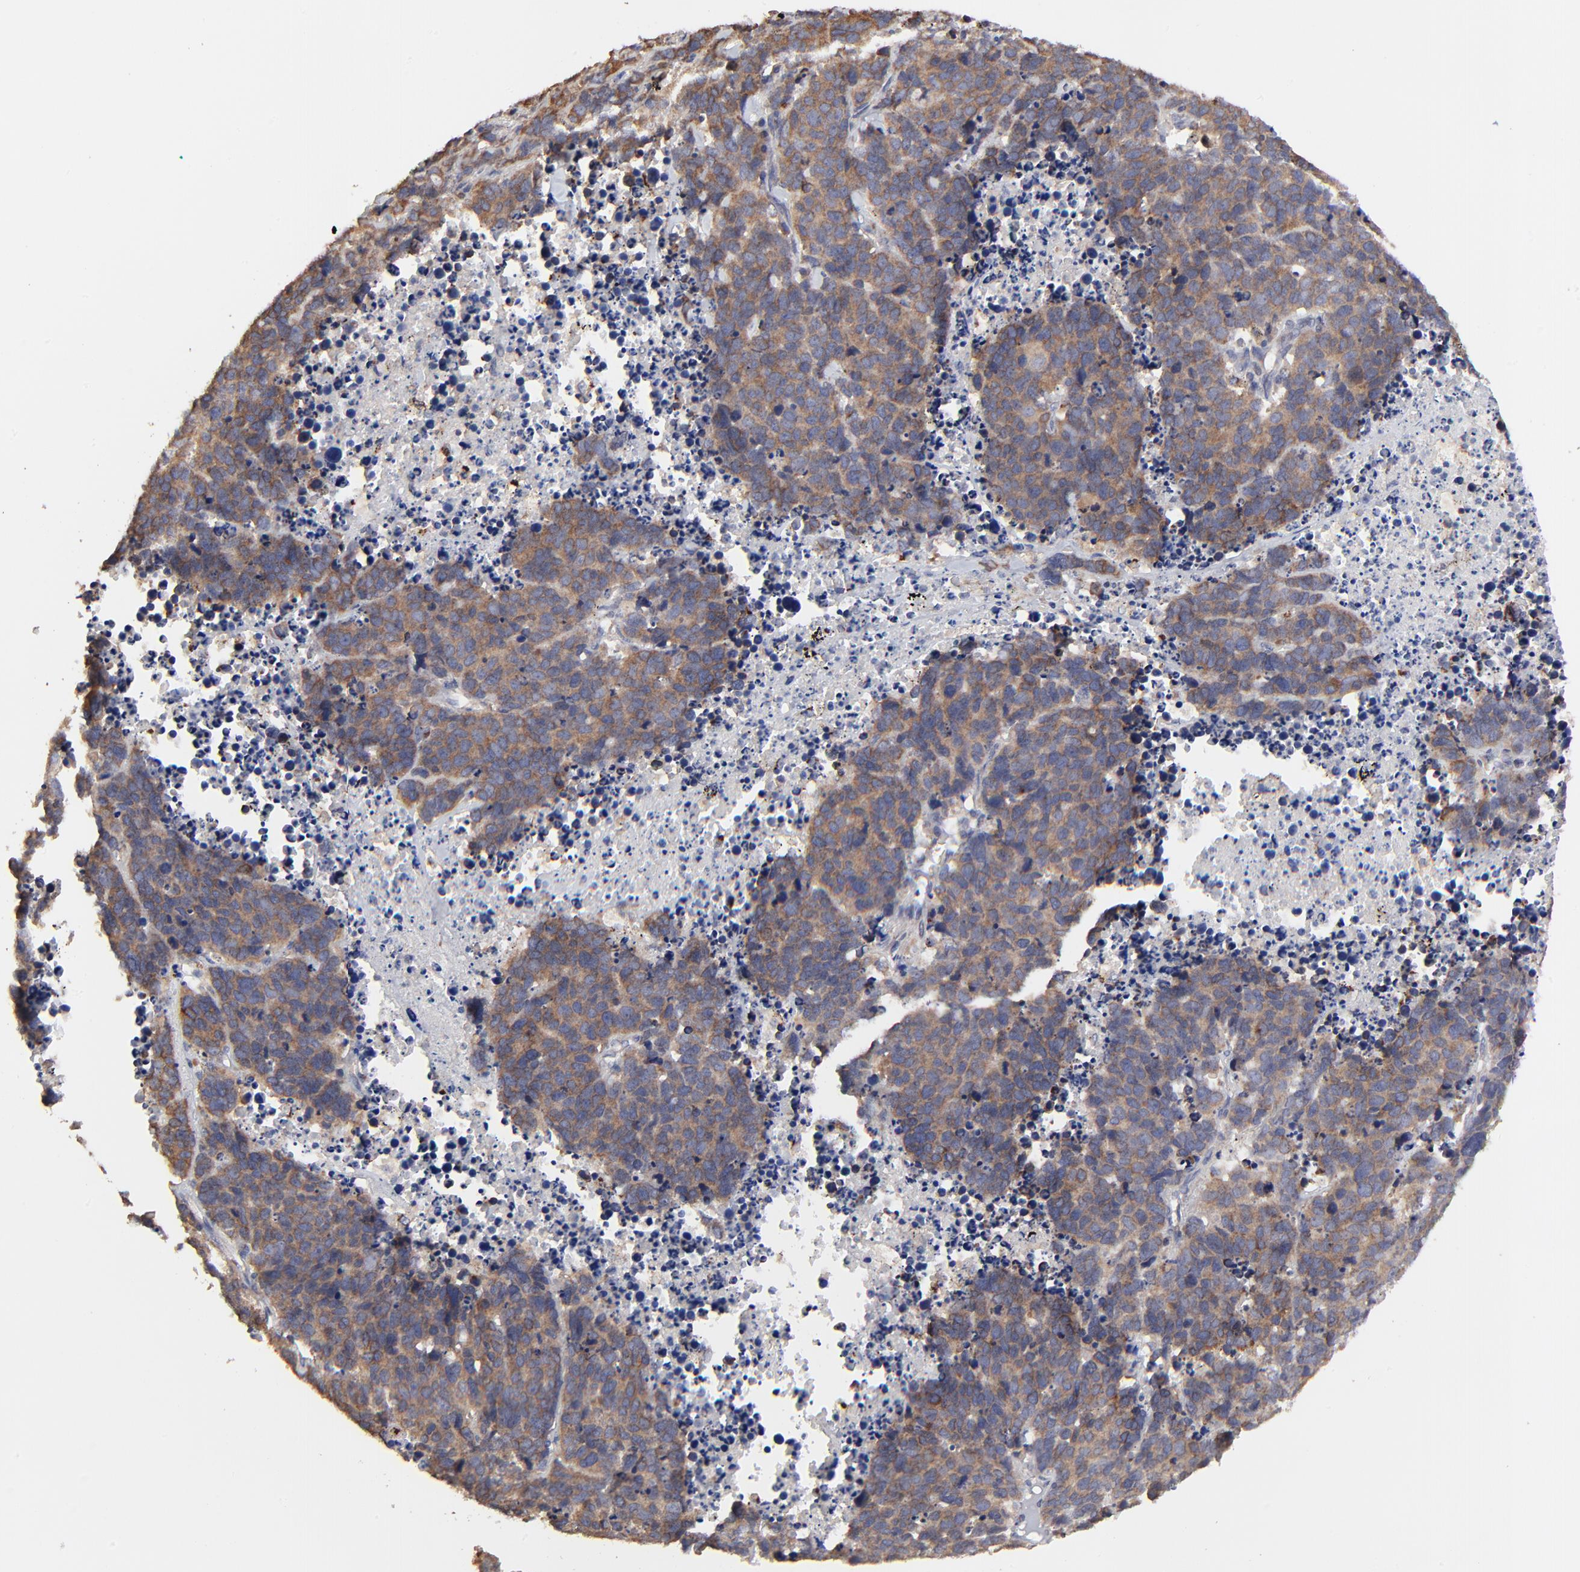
{"staining": {"intensity": "strong", "quantity": ">75%", "location": "cytoplasmic/membranous"}, "tissue": "lung cancer", "cell_type": "Tumor cells", "image_type": "cancer", "snomed": [{"axis": "morphology", "description": "Carcinoid, malignant, NOS"}, {"axis": "topography", "description": "Lung"}], "caption": "Immunohistochemical staining of human lung cancer (carcinoid (malignant)) exhibits strong cytoplasmic/membranous protein expression in approximately >75% of tumor cells.", "gene": "ELP2", "patient": {"sex": "male", "age": 60}}